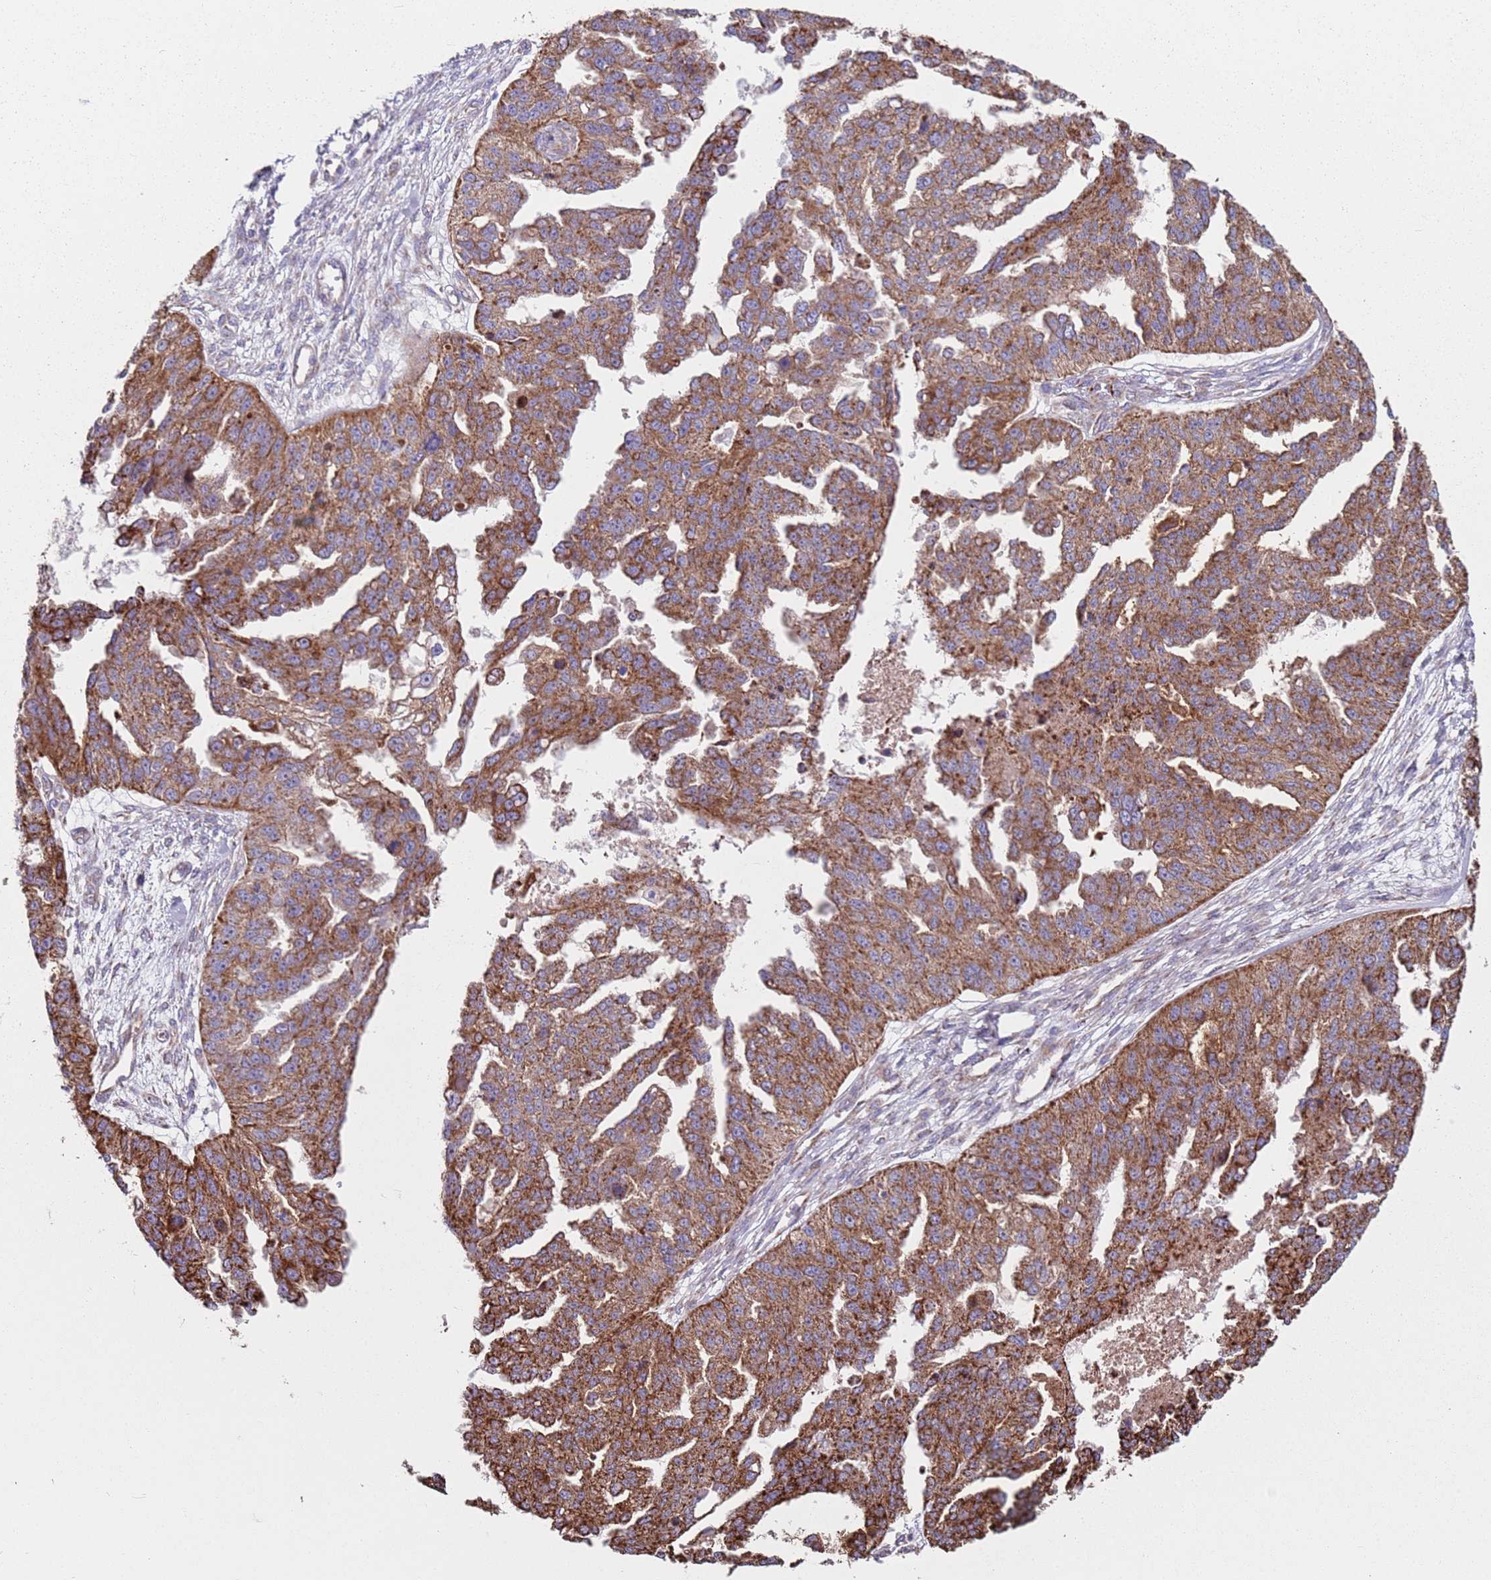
{"staining": {"intensity": "strong", "quantity": ">75%", "location": "cytoplasmic/membranous"}, "tissue": "ovarian cancer", "cell_type": "Tumor cells", "image_type": "cancer", "snomed": [{"axis": "morphology", "description": "Cystadenocarcinoma, serous, NOS"}, {"axis": "topography", "description": "Ovary"}], "caption": "This is an image of immunohistochemistry (IHC) staining of ovarian cancer (serous cystadenocarcinoma), which shows strong staining in the cytoplasmic/membranous of tumor cells.", "gene": "ALS2", "patient": {"sex": "female", "age": 58}}